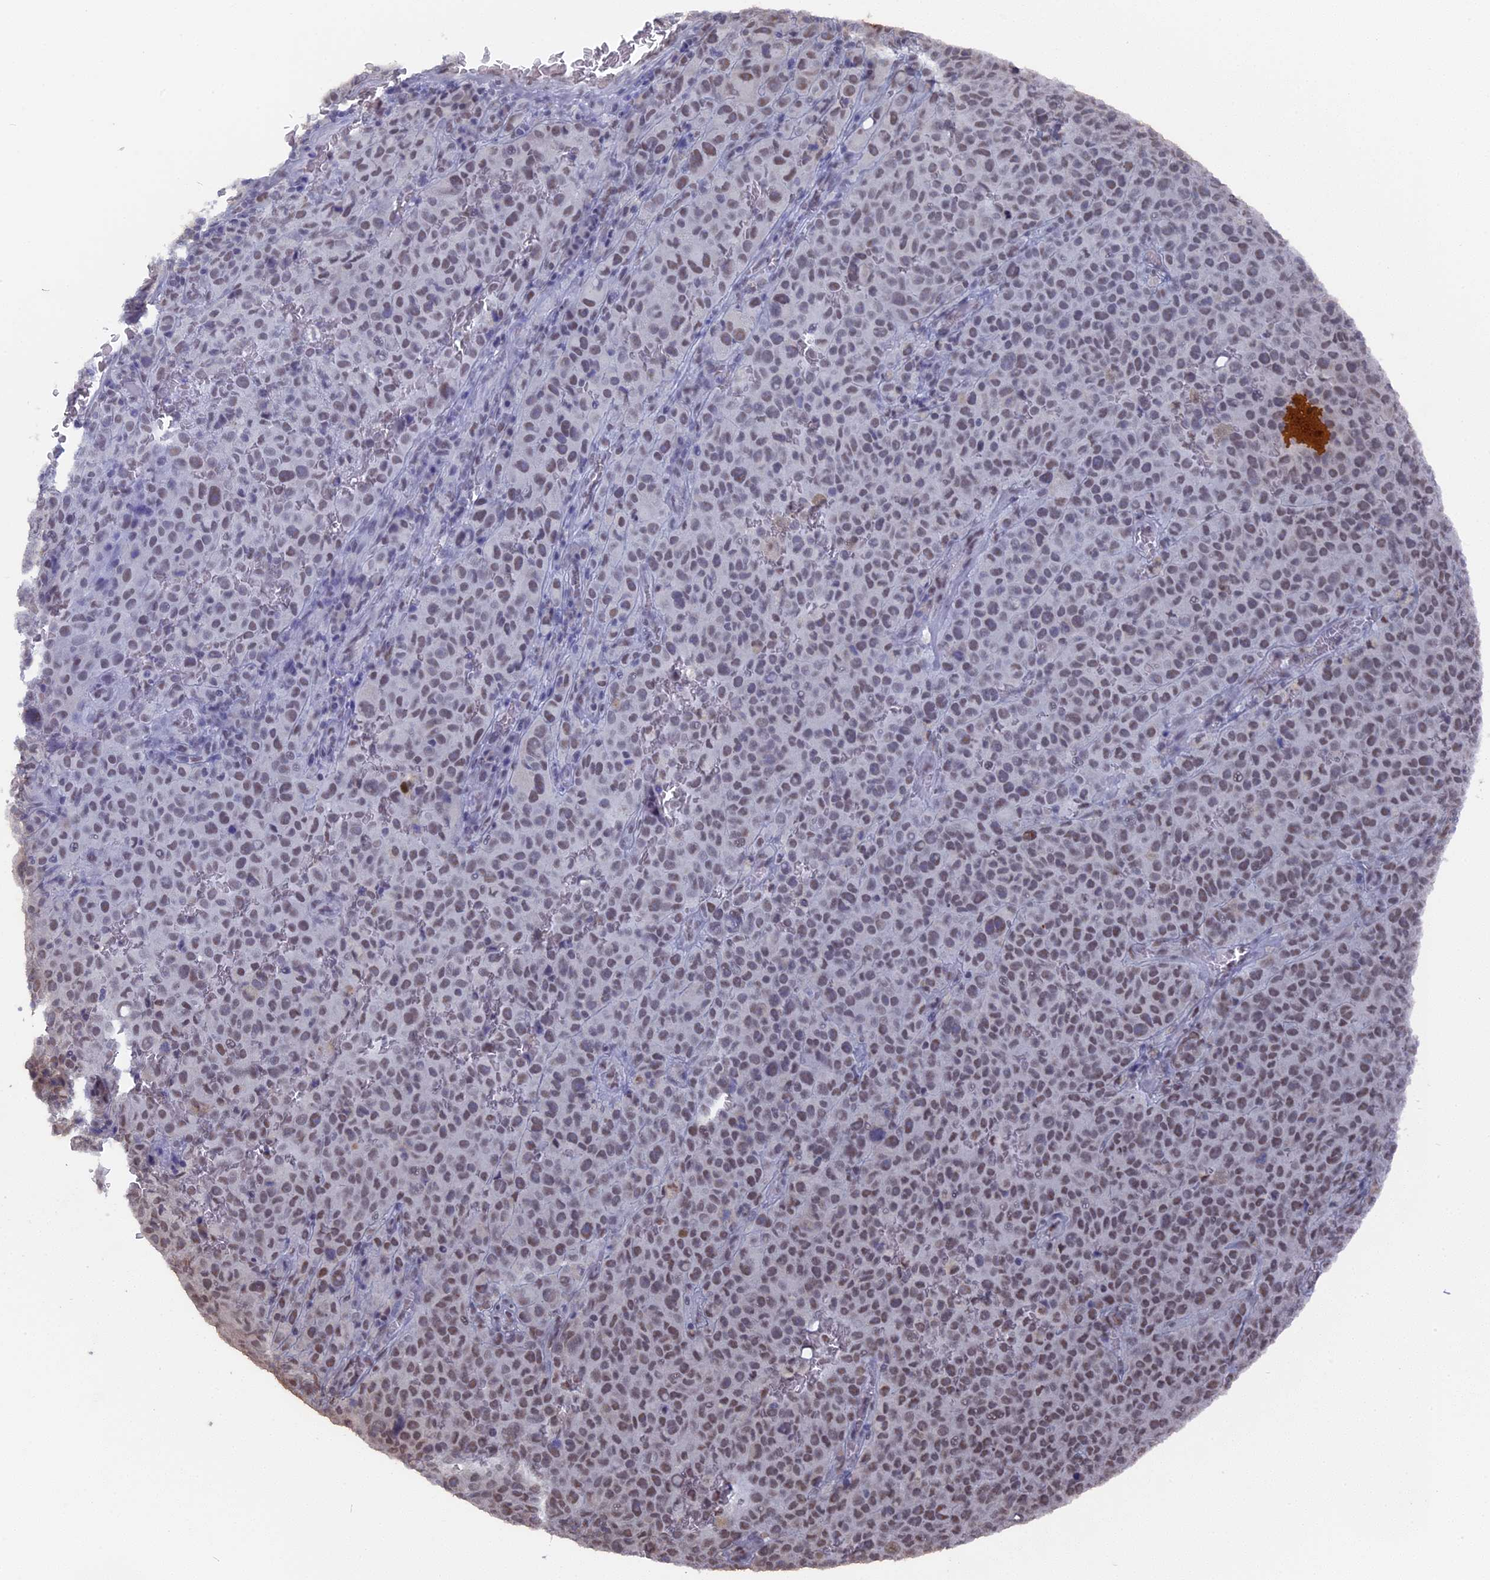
{"staining": {"intensity": "weak", "quantity": "25%-75%", "location": "nuclear"}, "tissue": "melanoma", "cell_type": "Tumor cells", "image_type": "cancer", "snomed": [{"axis": "morphology", "description": "Malignant melanoma, NOS"}, {"axis": "topography", "description": "Skin"}], "caption": "Weak nuclear protein positivity is seen in about 25%-75% of tumor cells in malignant melanoma.", "gene": "SF3A2", "patient": {"sex": "female", "age": 82}}